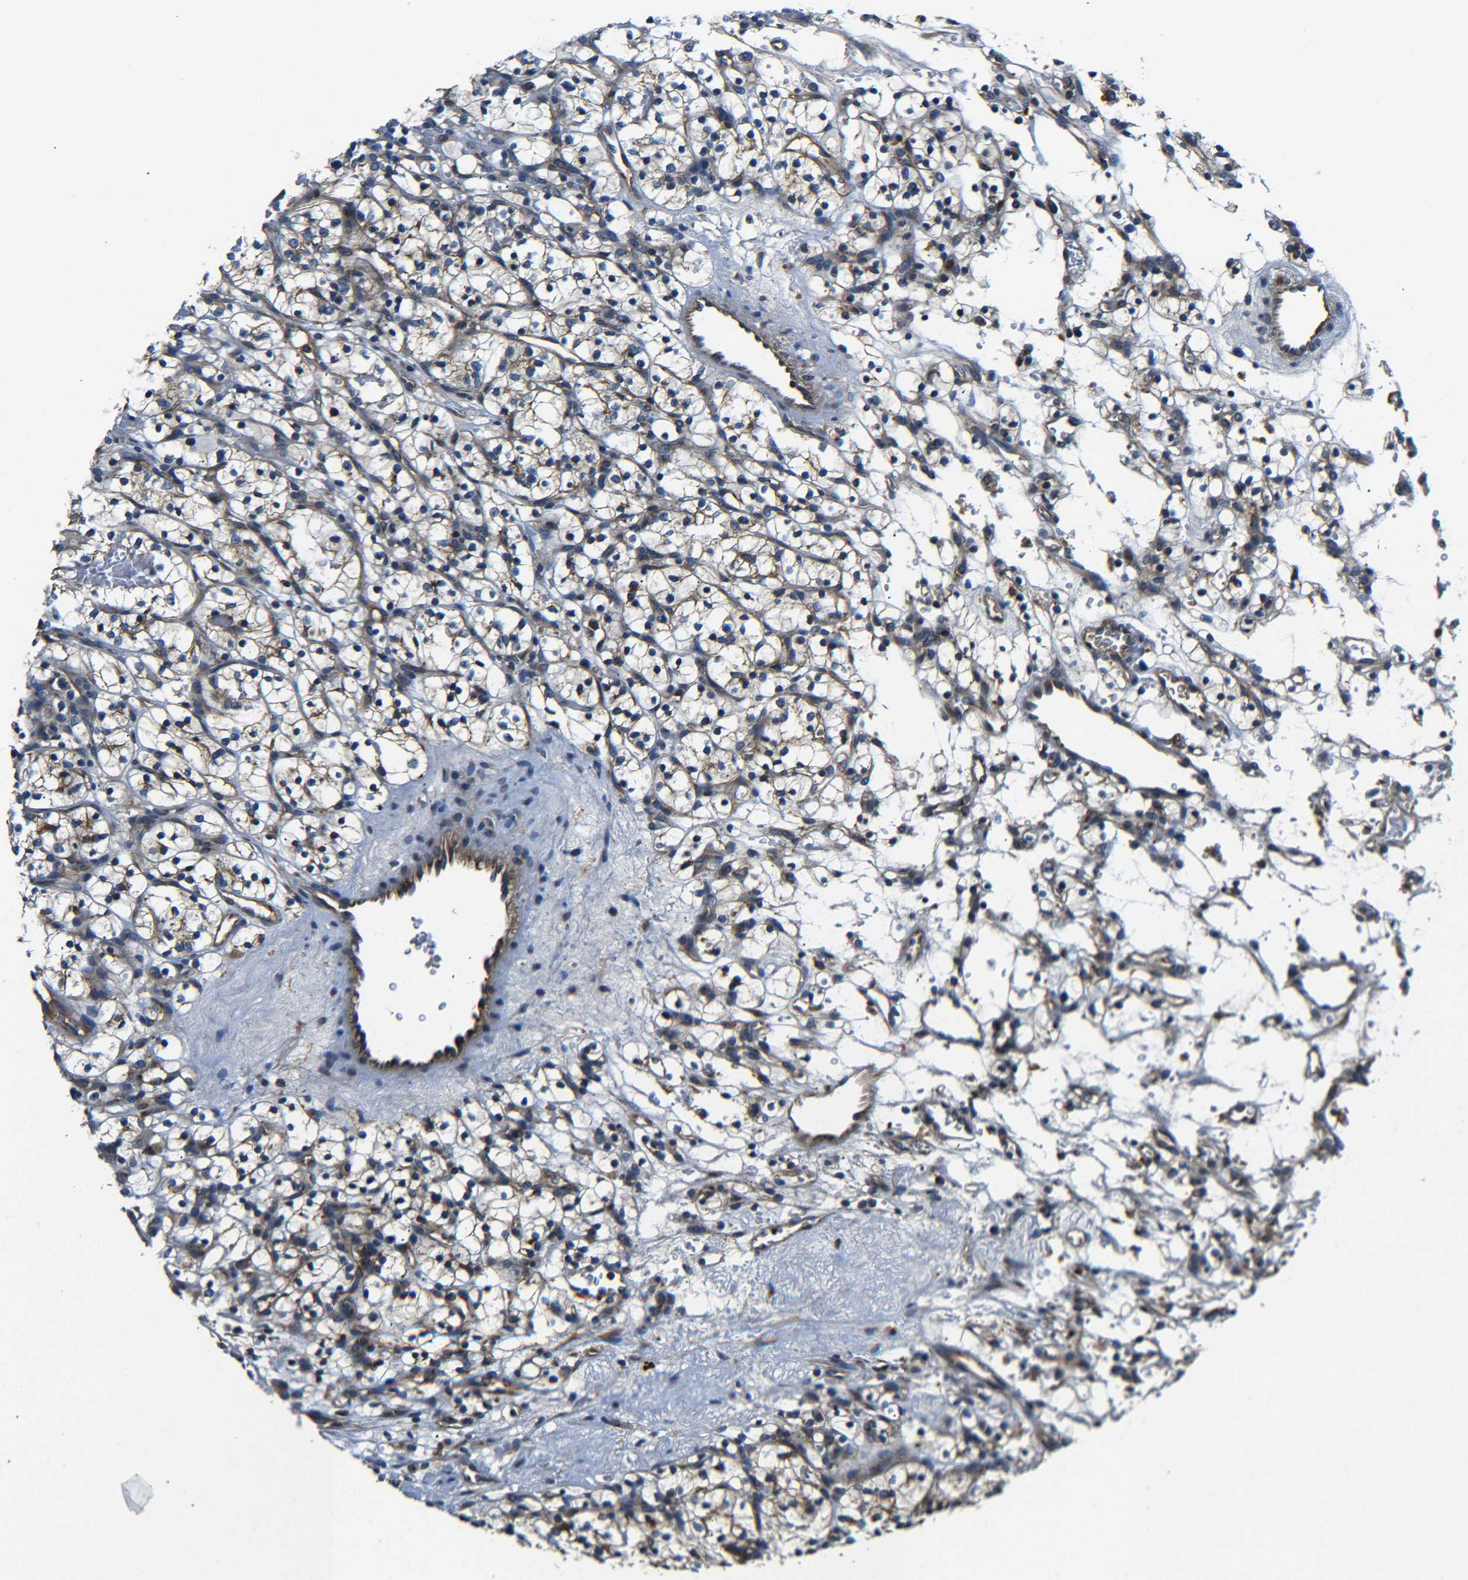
{"staining": {"intensity": "moderate", "quantity": ">75%", "location": "cytoplasmic/membranous"}, "tissue": "renal cancer", "cell_type": "Tumor cells", "image_type": "cancer", "snomed": [{"axis": "morphology", "description": "Adenocarcinoma, NOS"}, {"axis": "topography", "description": "Kidney"}], "caption": "Tumor cells show medium levels of moderate cytoplasmic/membranous staining in about >75% of cells in renal adenocarcinoma.", "gene": "RAB1B", "patient": {"sex": "female", "age": 57}}